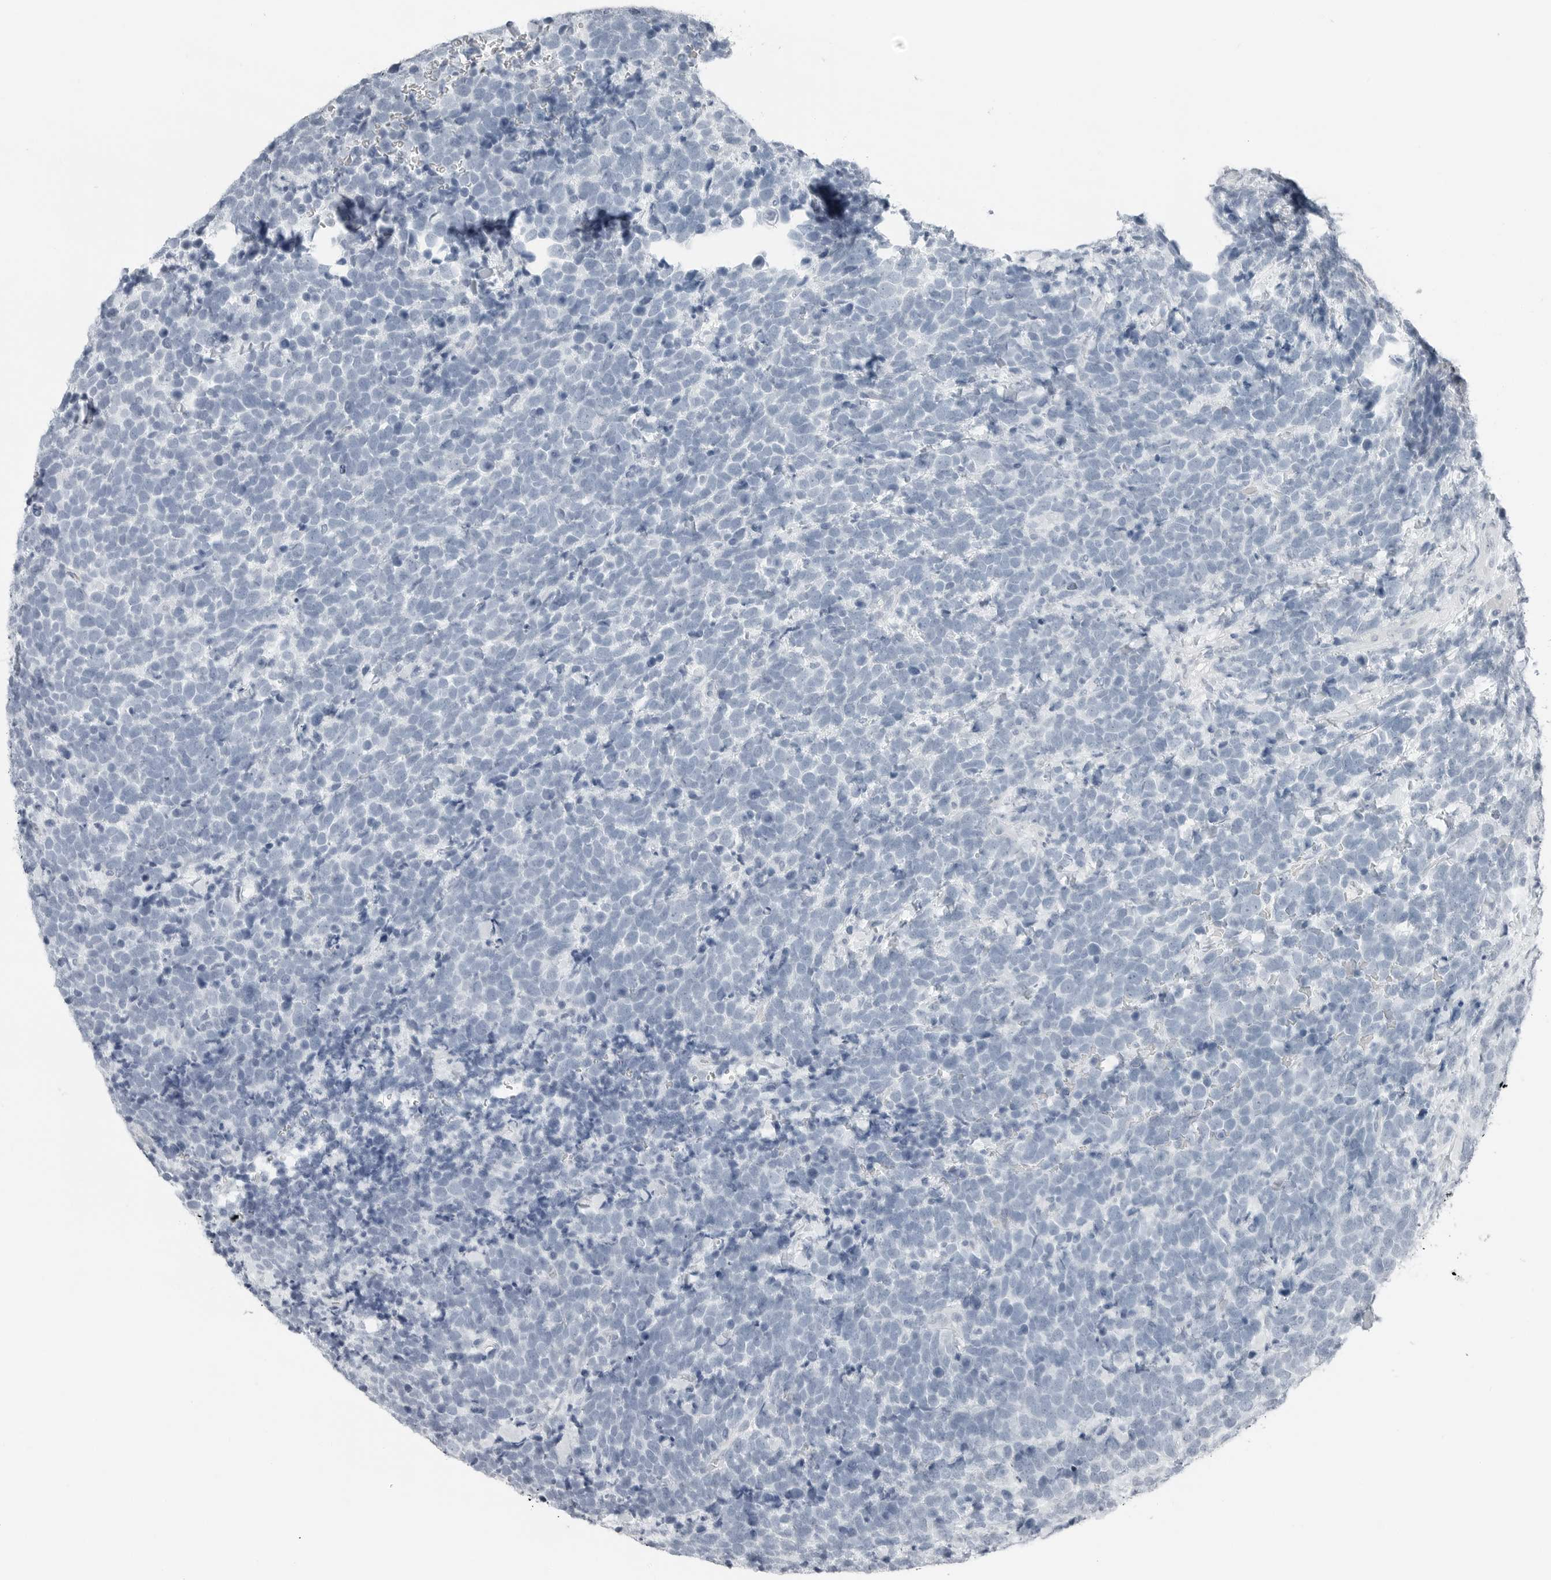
{"staining": {"intensity": "negative", "quantity": "none", "location": "none"}, "tissue": "urothelial cancer", "cell_type": "Tumor cells", "image_type": "cancer", "snomed": [{"axis": "morphology", "description": "Urothelial carcinoma, High grade"}, {"axis": "topography", "description": "Urinary bladder"}], "caption": "Tumor cells show no significant positivity in urothelial cancer.", "gene": "XIRP1", "patient": {"sex": "female", "age": 82}}